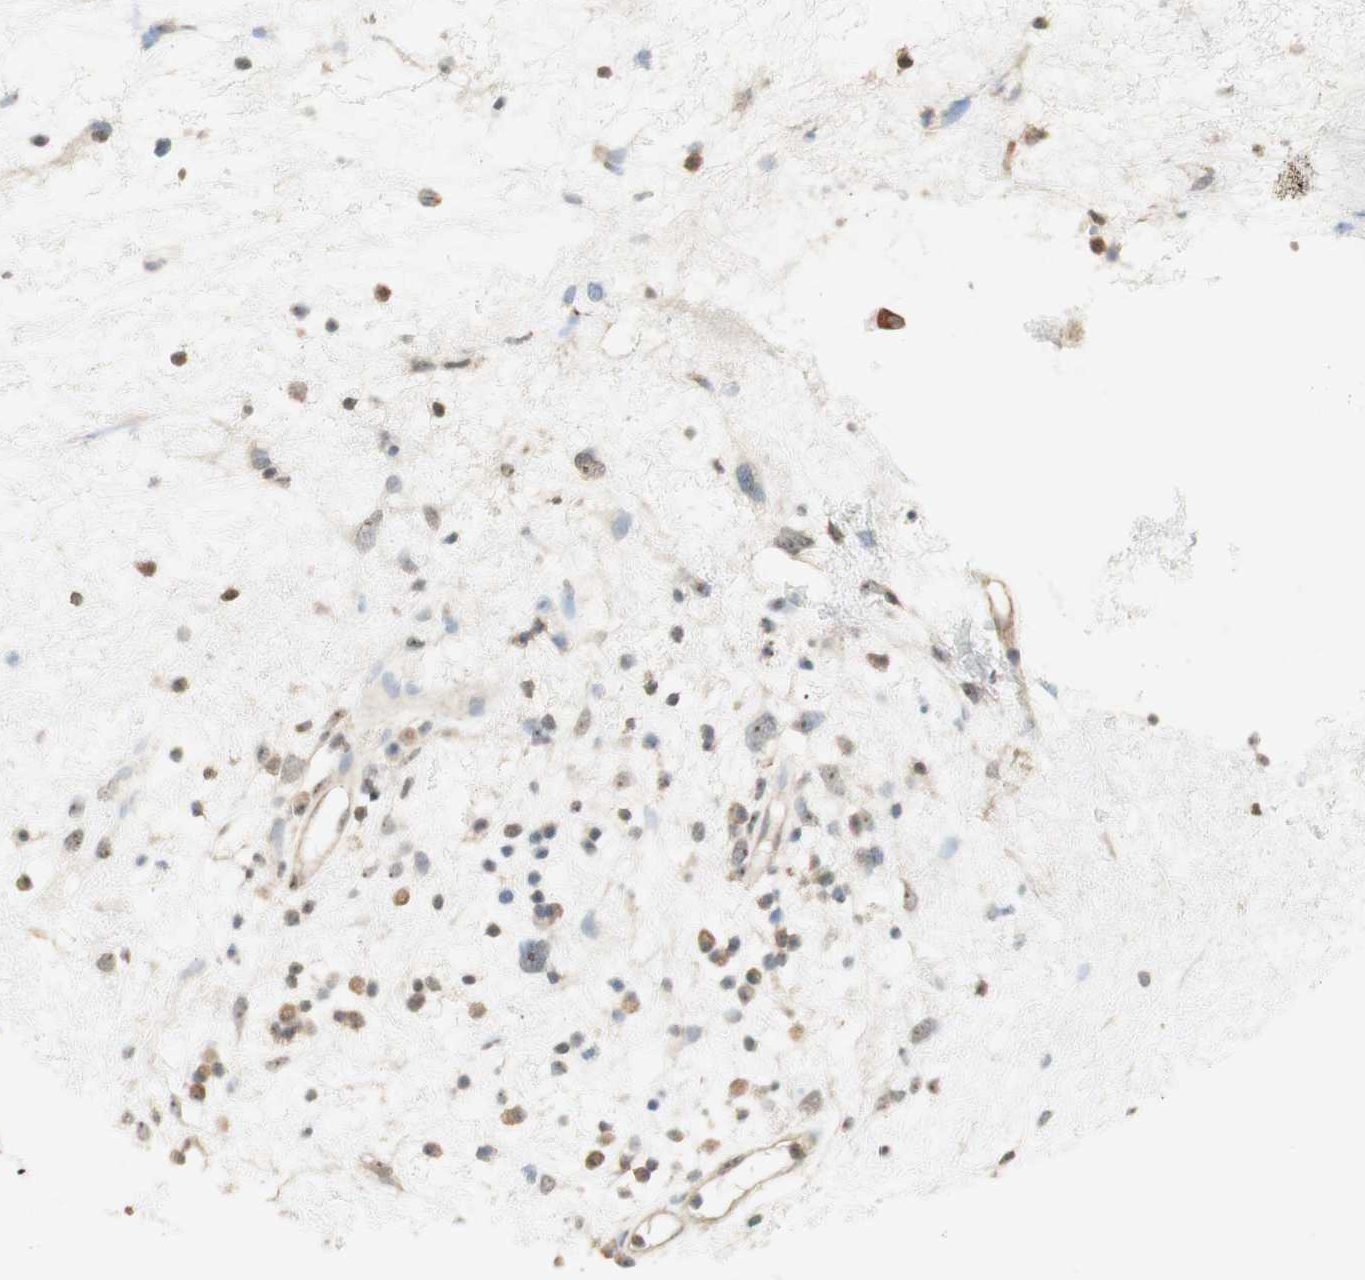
{"staining": {"intensity": "moderate", "quantity": ">75%", "location": "cytoplasmic/membranous"}, "tissue": "nasopharynx", "cell_type": "Respiratory epithelial cells", "image_type": "normal", "snomed": [{"axis": "morphology", "description": "Normal tissue, NOS"}, {"axis": "morphology", "description": "Inflammation, NOS"}, {"axis": "topography", "description": "Nasopharynx"}], "caption": "Immunohistochemical staining of normal nasopharynx demonstrates moderate cytoplasmic/membranous protein staining in approximately >75% of respiratory epithelial cells.", "gene": "SPINT2", "patient": {"sex": "male", "age": 48}}